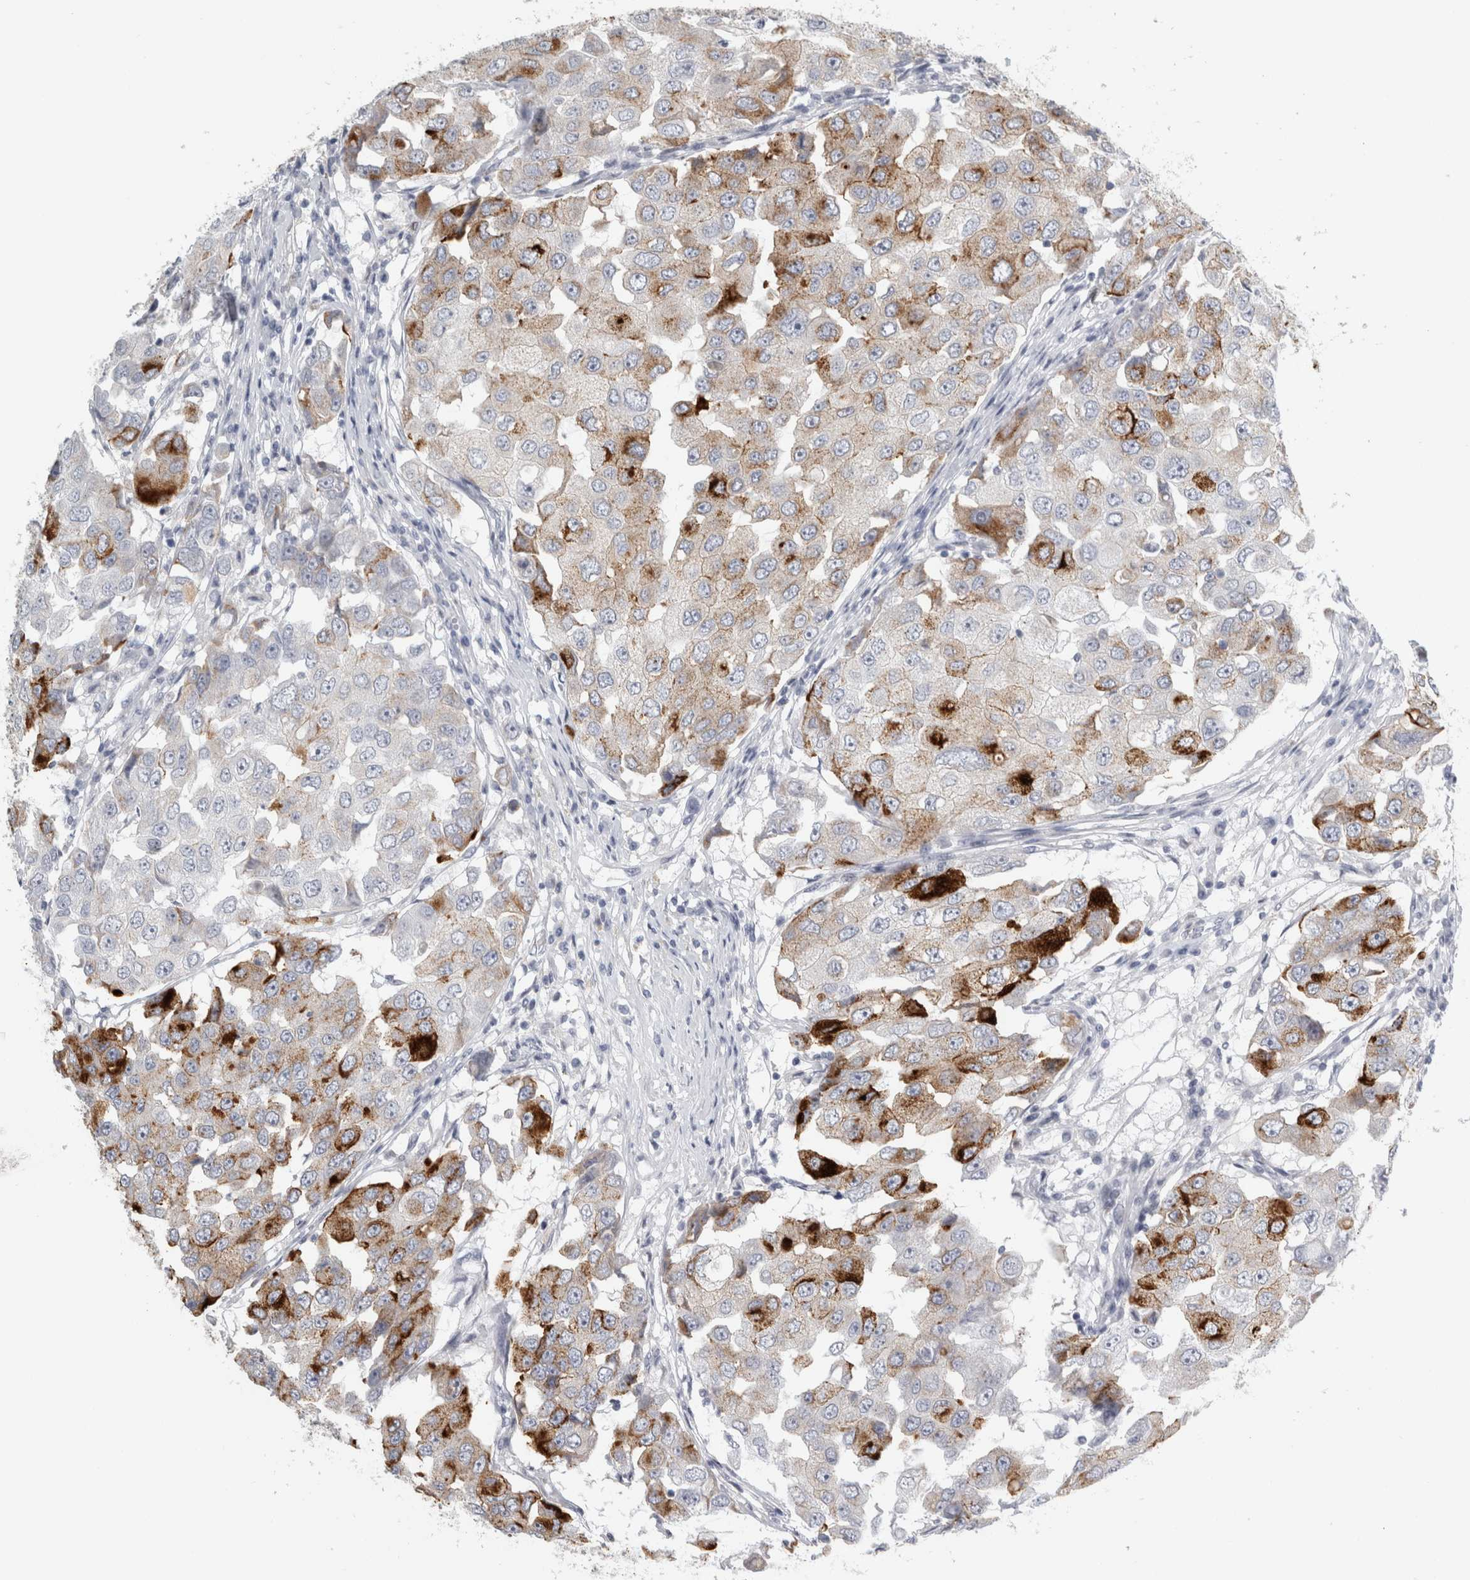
{"staining": {"intensity": "strong", "quantity": "<25%", "location": "cytoplasmic/membranous"}, "tissue": "breast cancer", "cell_type": "Tumor cells", "image_type": "cancer", "snomed": [{"axis": "morphology", "description": "Duct carcinoma"}, {"axis": "topography", "description": "Breast"}], "caption": "Breast intraductal carcinoma stained for a protein (brown) reveals strong cytoplasmic/membranous positive positivity in approximately <25% of tumor cells.", "gene": "CPE", "patient": {"sex": "female", "age": 27}}